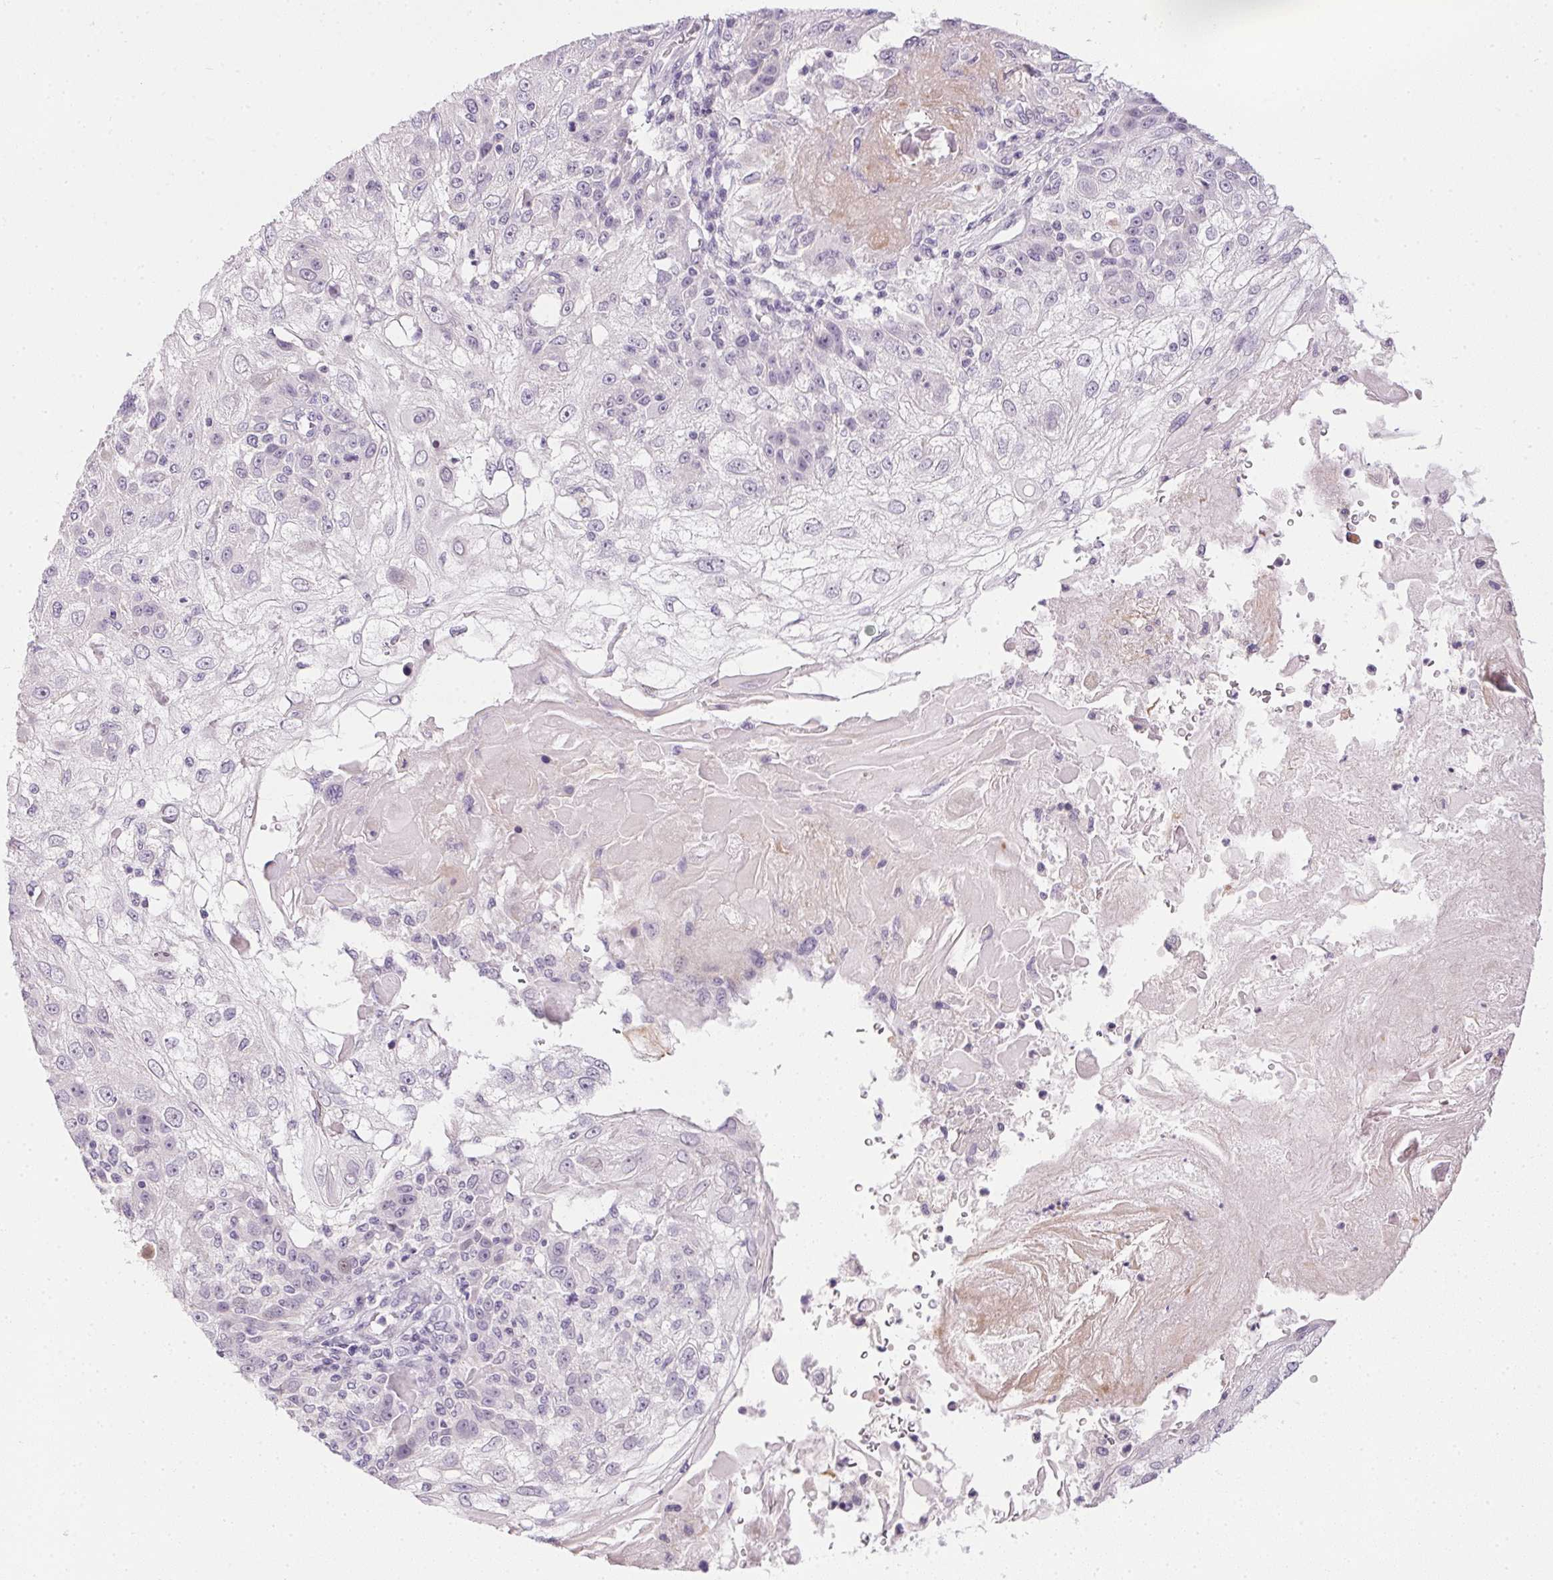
{"staining": {"intensity": "negative", "quantity": "none", "location": "none"}, "tissue": "skin cancer", "cell_type": "Tumor cells", "image_type": "cancer", "snomed": [{"axis": "morphology", "description": "Normal tissue, NOS"}, {"axis": "morphology", "description": "Squamous cell carcinoma, NOS"}, {"axis": "topography", "description": "Skin"}], "caption": "Immunohistochemistry image of neoplastic tissue: human skin squamous cell carcinoma stained with DAB (3,3'-diaminobenzidine) reveals no significant protein staining in tumor cells. (DAB (3,3'-diaminobenzidine) immunohistochemistry (IHC) with hematoxylin counter stain).", "gene": "GSDMC", "patient": {"sex": "female", "age": 83}}